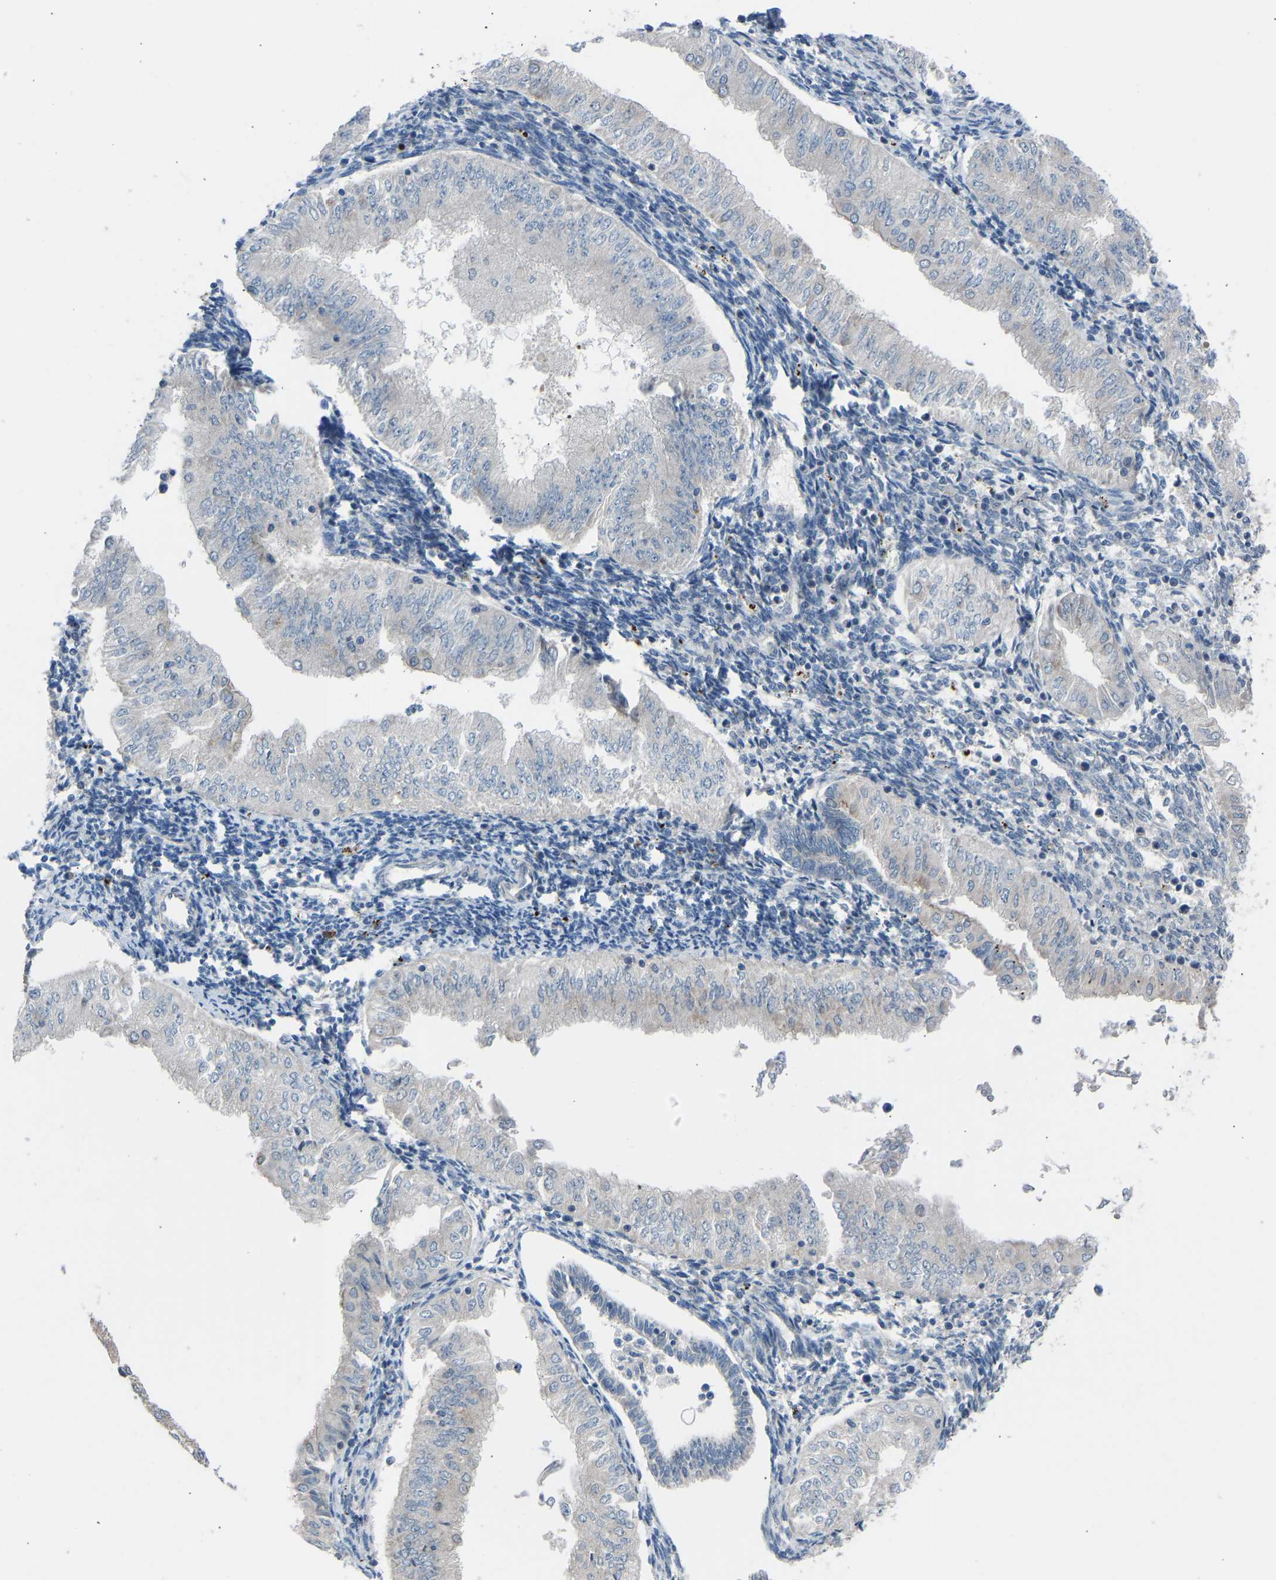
{"staining": {"intensity": "negative", "quantity": "none", "location": "none"}, "tissue": "endometrial cancer", "cell_type": "Tumor cells", "image_type": "cancer", "snomed": [{"axis": "morphology", "description": "Normal tissue, NOS"}, {"axis": "morphology", "description": "Adenocarcinoma, NOS"}, {"axis": "topography", "description": "Endometrium"}], "caption": "Immunohistochemistry photomicrograph of adenocarcinoma (endometrial) stained for a protein (brown), which shows no positivity in tumor cells.", "gene": "CDK2AP1", "patient": {"sex": "female", "age": 53}}